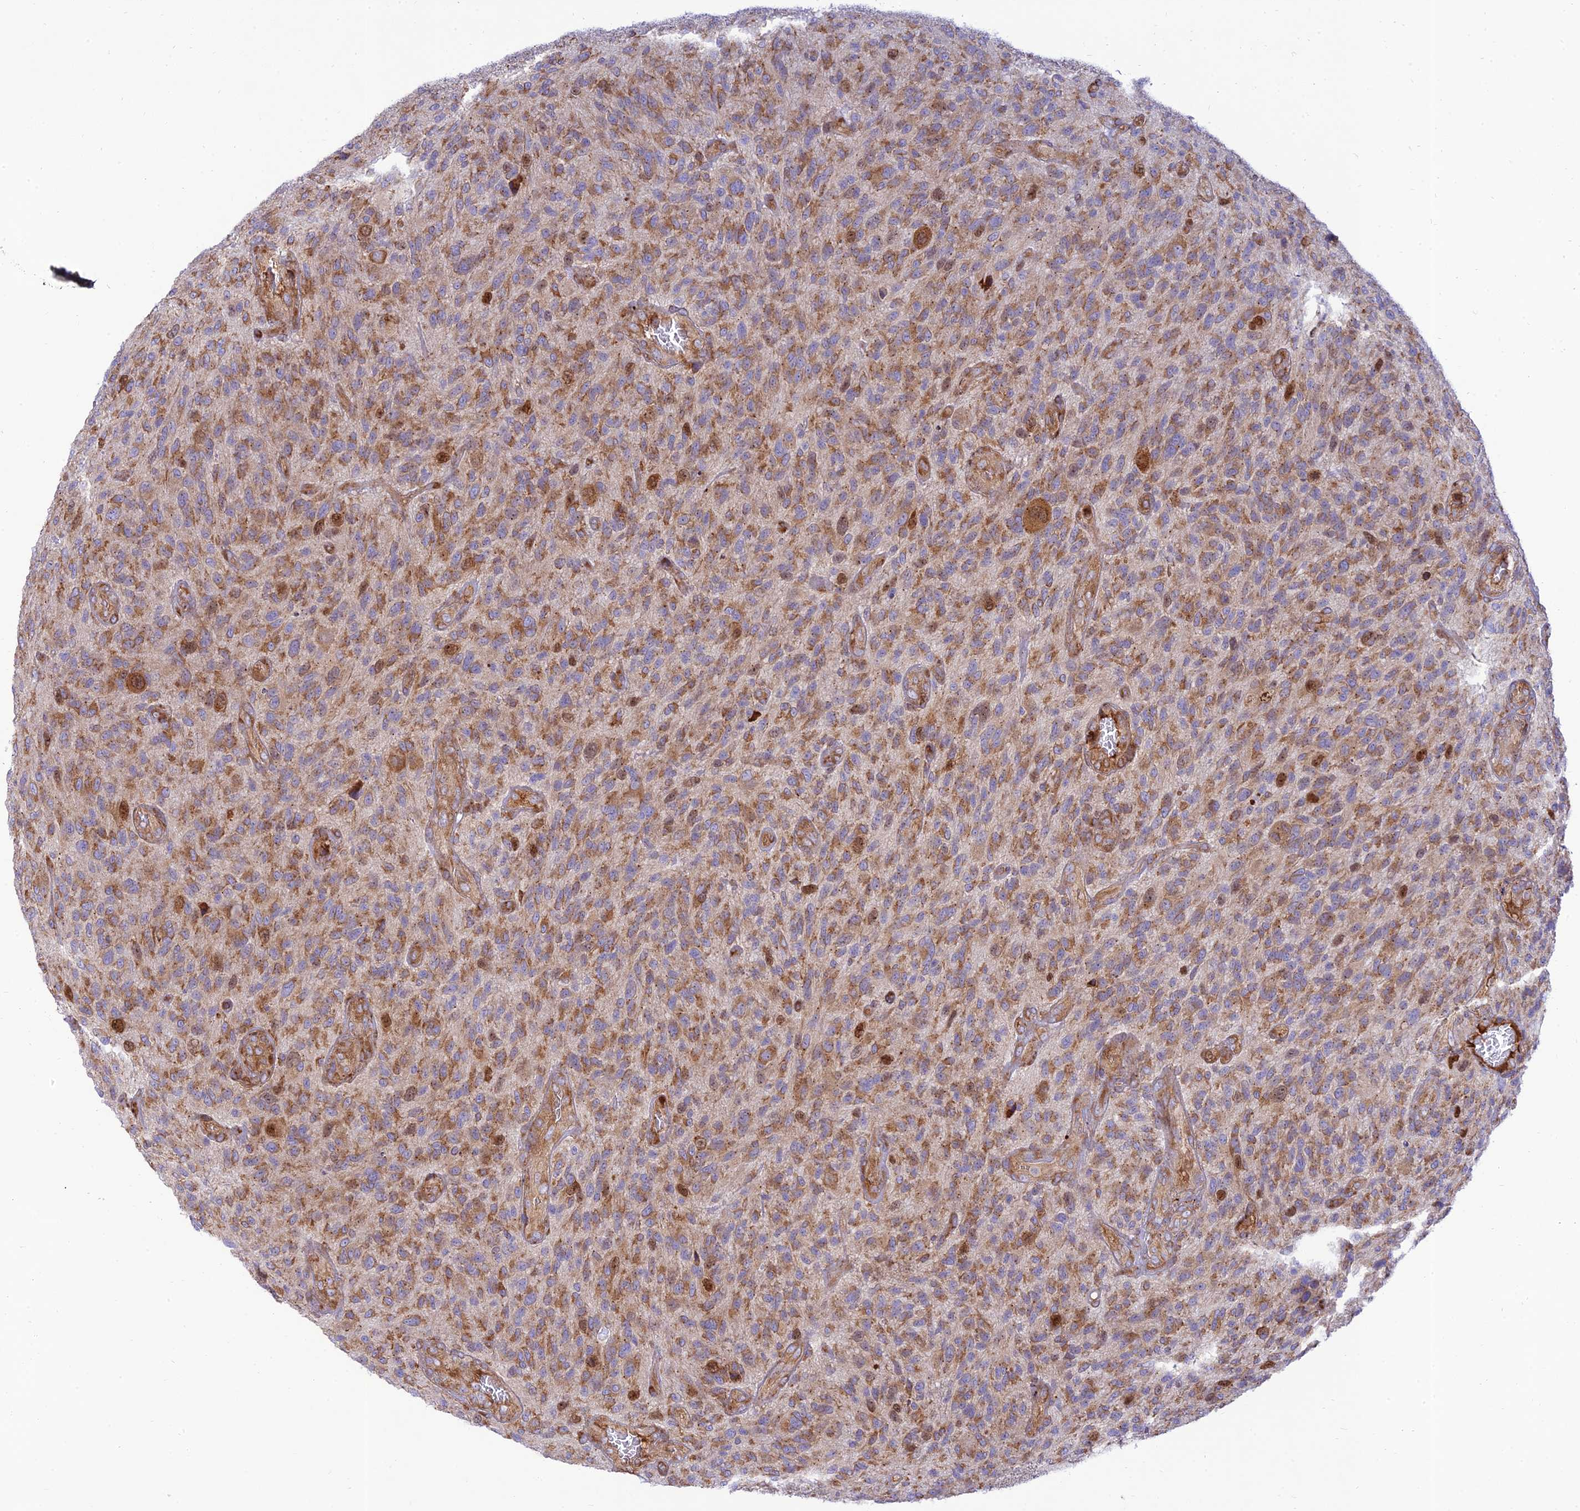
{"staining": {"intensity": "moderate", "quantity": ">75%", "location": "cytoplasmic/membranous"}, "tissue": "glioma", "cell_type": "Tumor cells", "image_type": "cancer", "snomed": [{"axis": "morphology", "description": "Glioma, malignant, High grade"}, {"axis": "topography", "description": "Brain"}], "caption": "This micrograph reveals immunohistochemistry (IHC) staining of human glioma, with medium moderate cytoplasmic/membranous positivity in about >75% of tumor cells.", "gene": "PIMREG", "patient": {"sex": "male", "age": 47}}